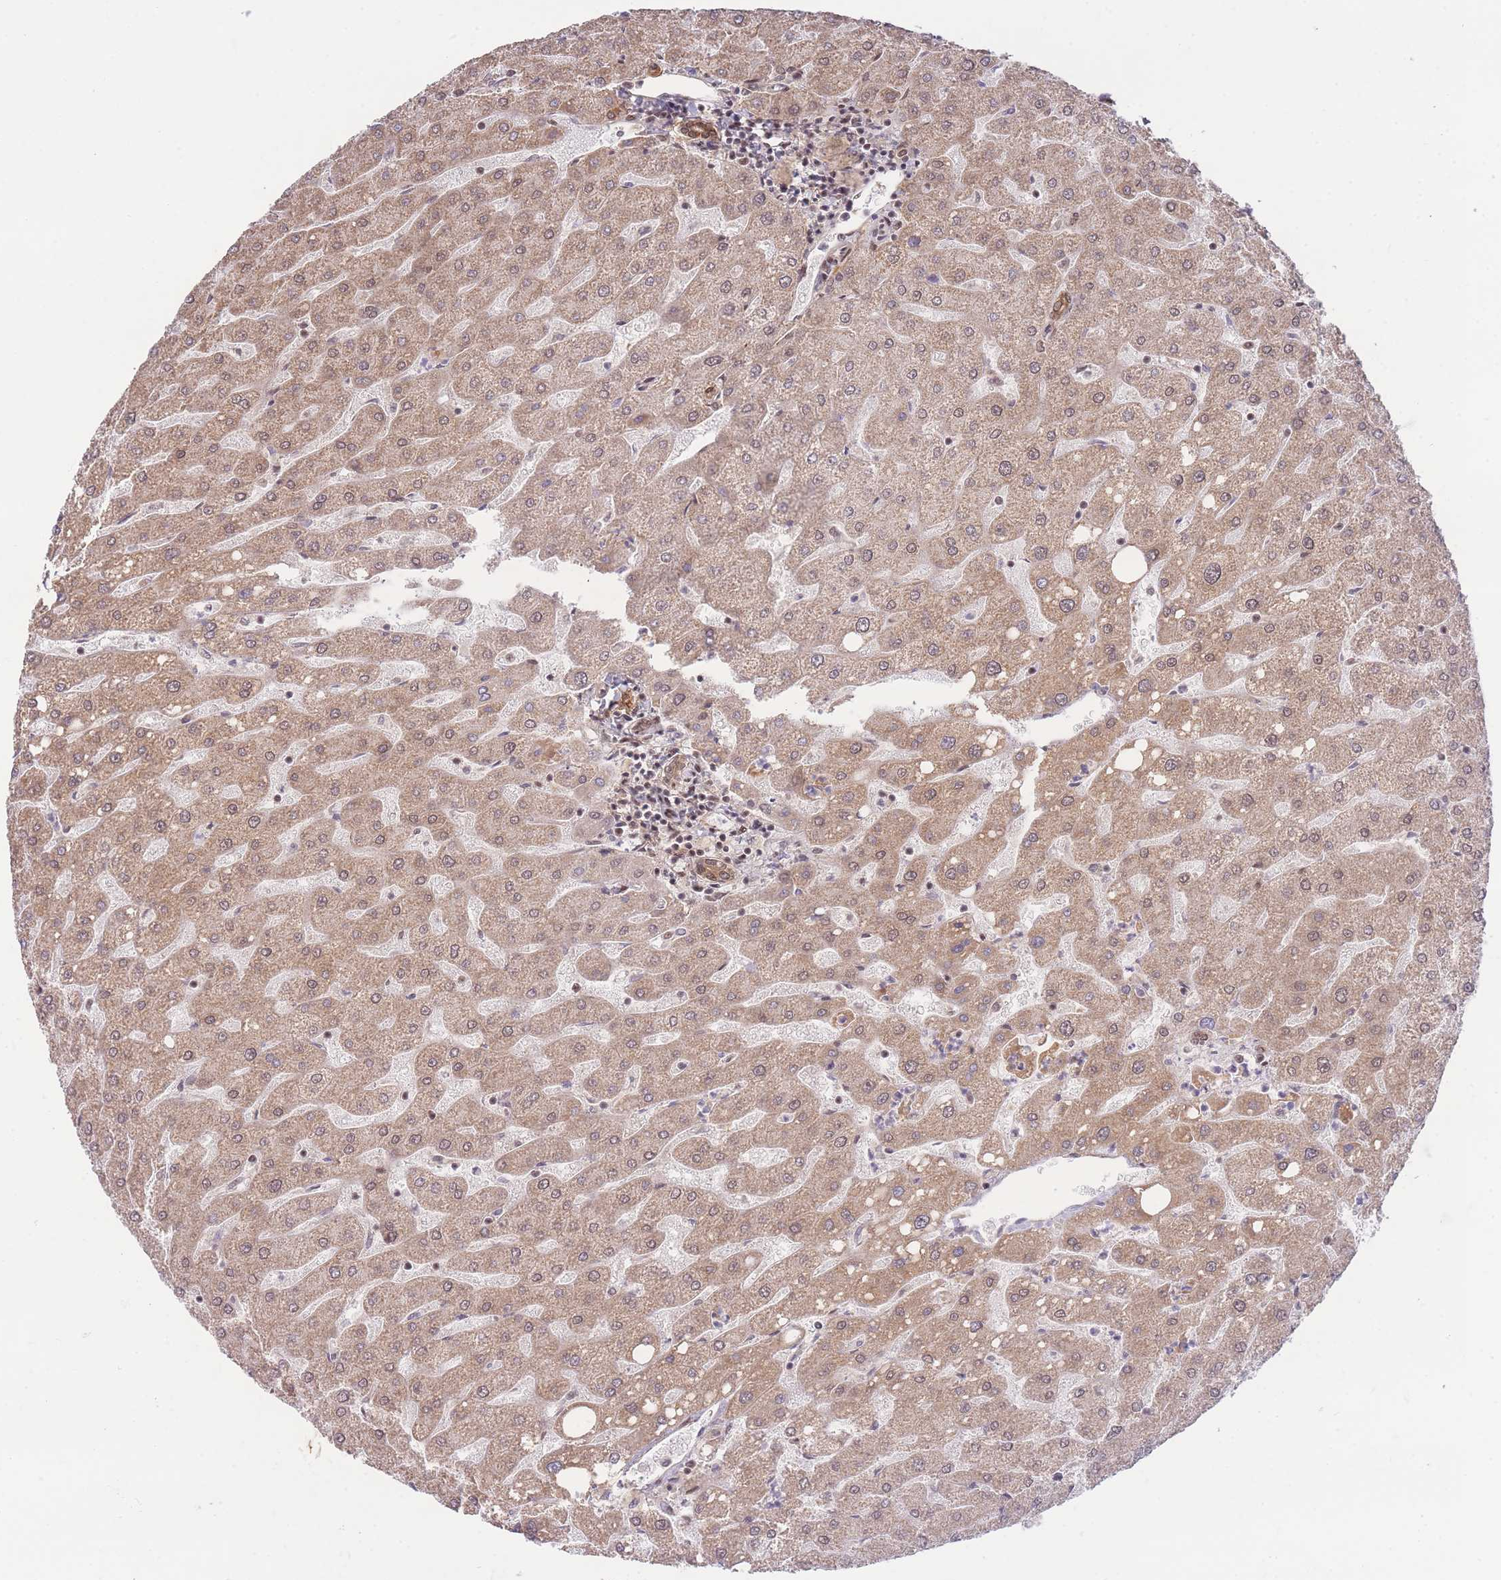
{"staining": {"intensity": "moderate", "quantity": ">75%", "location": "cytoplasmic/membranous,nuclear"}, "tissue": "liver", "cell_type": "Cholangiocytes", "image_type": "normal", "snomed": [{"axis": "morphology", "description": "Normal tissue, NOS"}, {"axis": "topography", "description": "Liver"}], "caption": "A brown stain labels moderate cytoplasmic/membranous,nuclear expression of a protein in cholangiocytes of benign human liver.", "gene": "CARD8", "patient": {"sex": "male", "age": 67}}